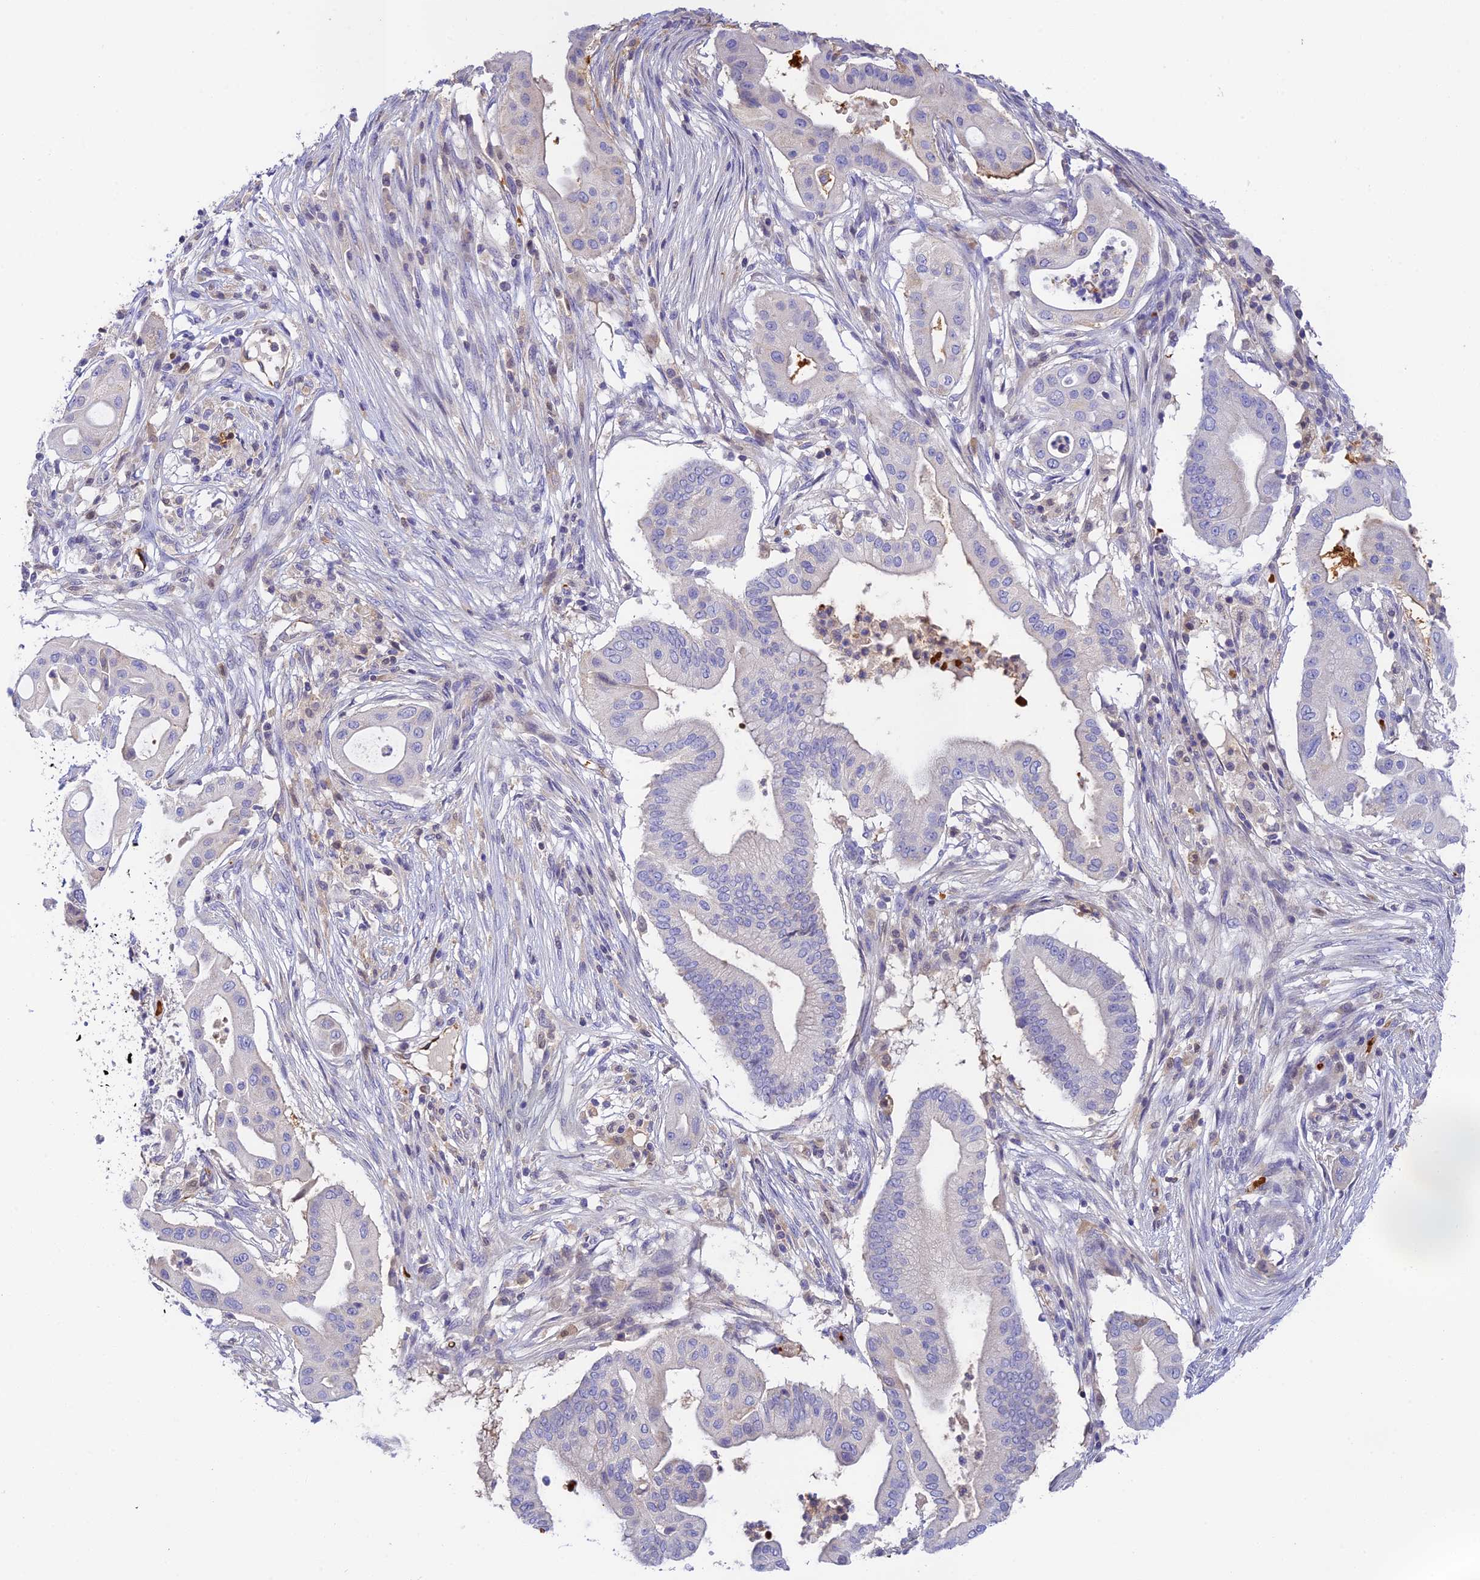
{"staining": {"intensity": "negative", "quantity": "none", "location": "none"}, "tissue": "pancreatic cancer", "cell_type": "Tumor cells", "image_type": "cancer", "snomed": [{"axis": "morphology", "description": "Adenocarcinoma, NOS"}, {"axis": "topography", "description": "Pancreas"}], "caption": "DAB immunohistochemical staining of human pancreatic cancer (adenocarcinoma) shows no significant staining in tumor cells.", "gene": "HDHD2", "patient": {"sex": "male", "age": 68}}